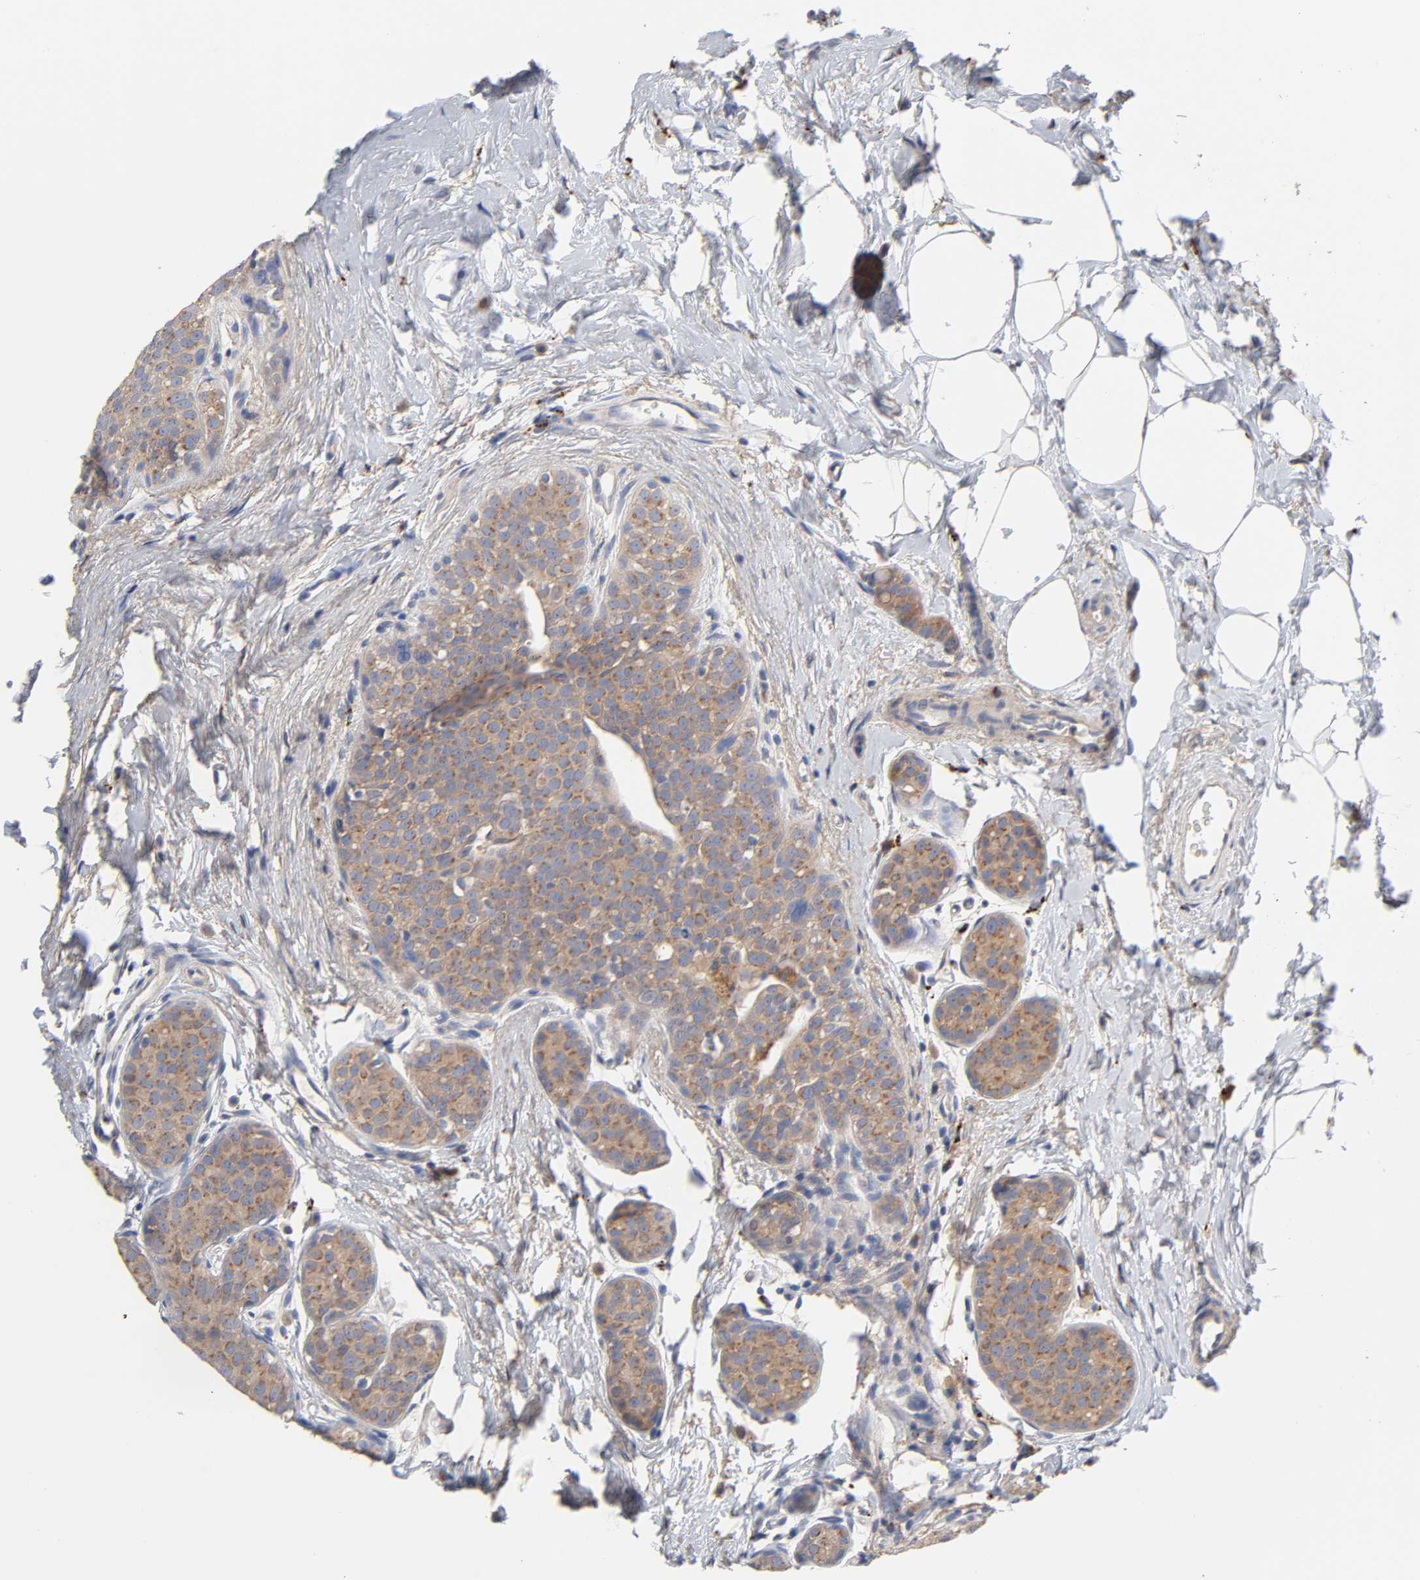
{"staining": {"intensity": "moderate", "quantity": ">75%", "location": "cytoplasmic/membranous"}, "tissue": "breast cancer", "cell_type": "Tumor cells", "image_type": "cancer", "snomed": [{"axis": "morphology", "description": "Lobular carcinoma, in situ"}, {"axis": "morphology", "description": "Lobular carcinoma"}, {"axis": "topography", "description": "Breast"}], "caption": "The micrograph displays immunohistochemical staining of breast cancer (lobular carcinoma in situ). There is moderate cytoplasmic/membranous expression is seen in about >75% of tumor cells. (DAB IHC, brown staining for protein, blue staining for nuclei).", "gene": "C17orf75", "patient": {"sex": "female", "age": 41}}